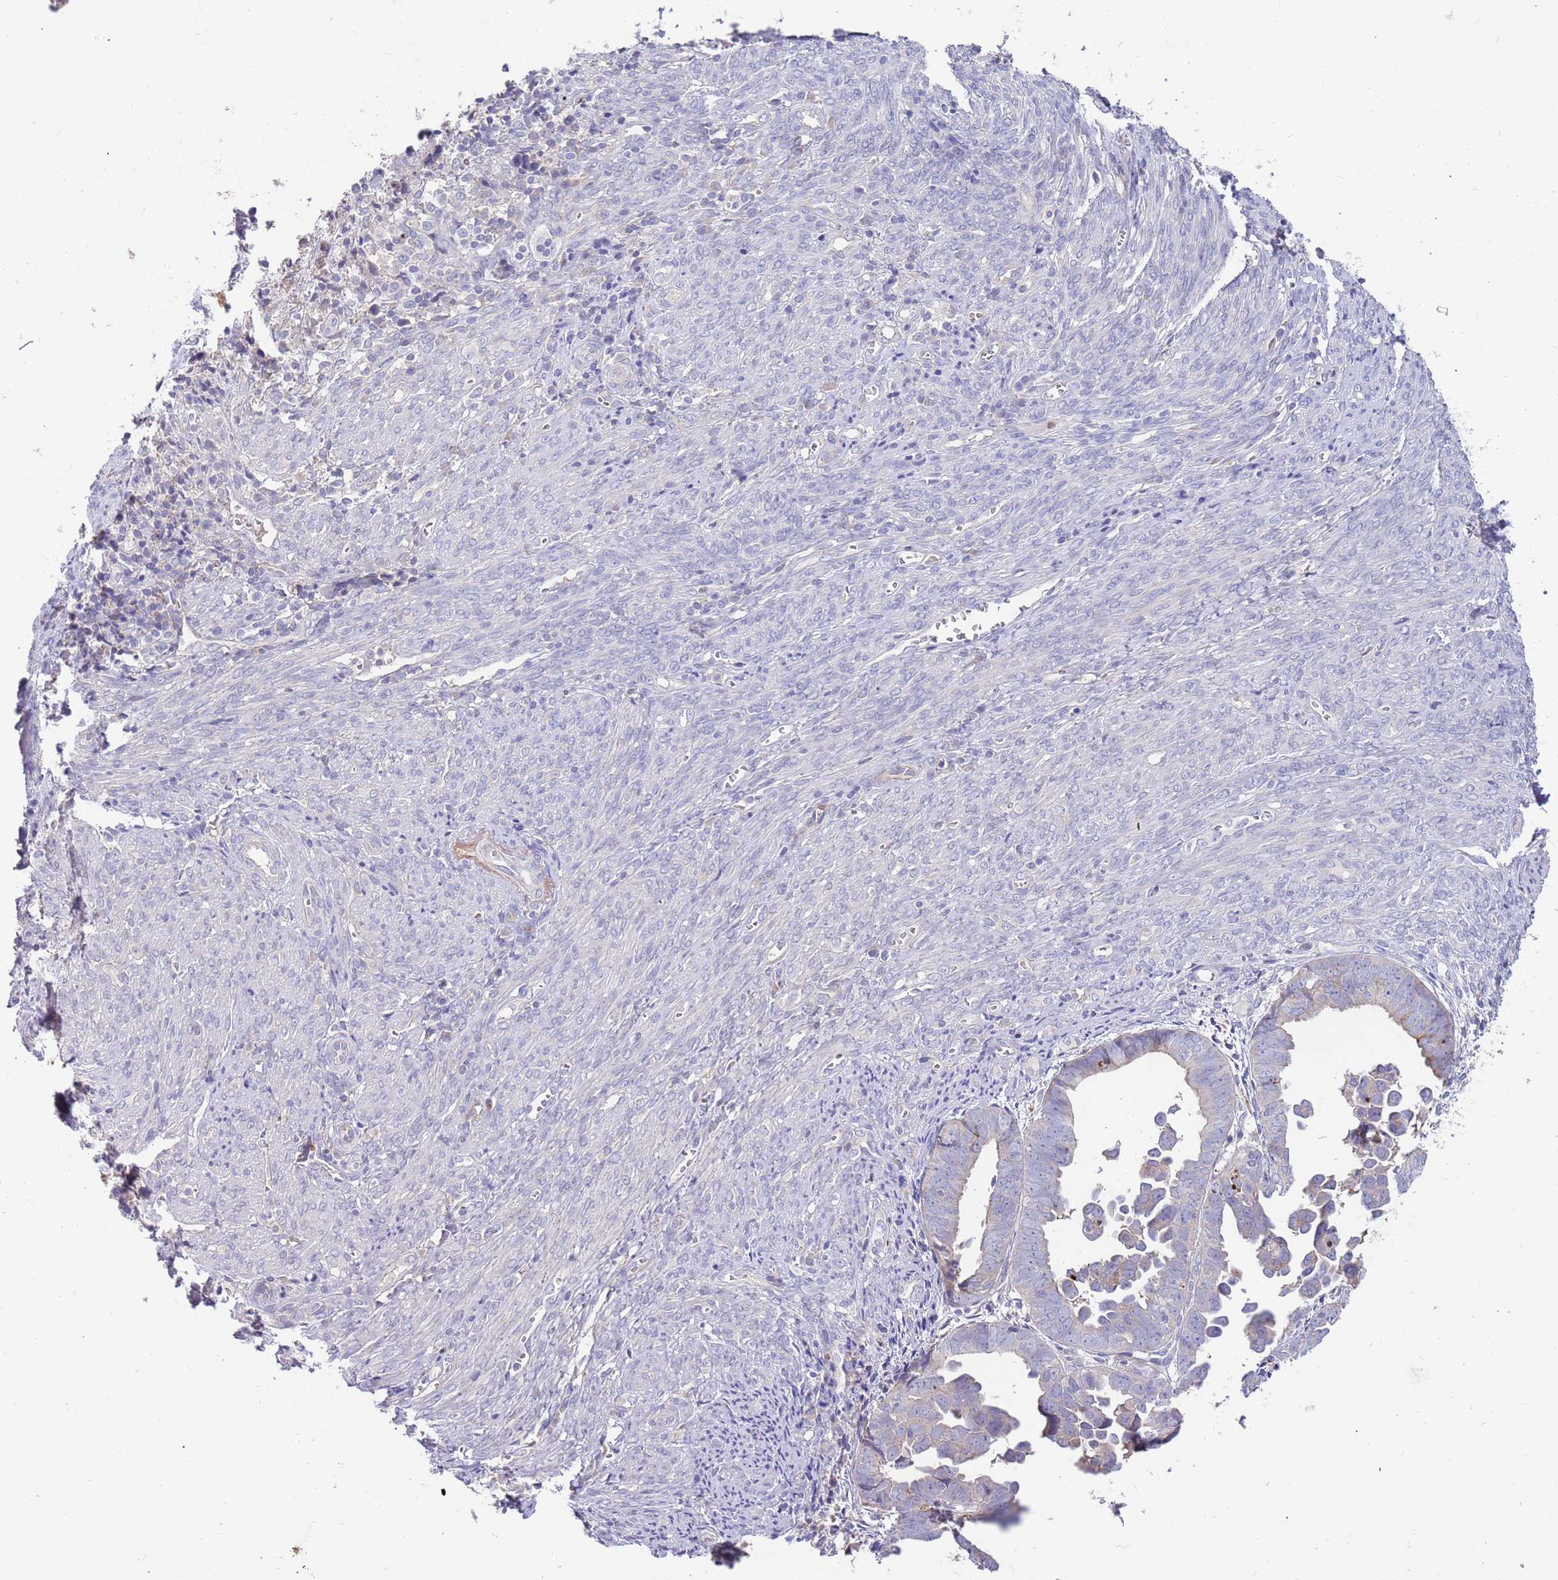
{"staining": {"intensity": "strong", "quantity": "<25%", "location": "cytoplasmic/membranous"}, "tissue": "endometrial cancer", "cell_type": "Tumor cells", "image_type": "cancer", "snomed": [{"axis": "morphology", "description": "Adenocarcinoma, NOS"}, {"axis": "topography", "description": "Endometrium"}], "caption": "Protein analysis of endometrial cancer (adenocarcinoma) tissue shows strong cytoplasmic/membranous staining in about <25% of tumor cells.", "gene": "BORCS5", "patient": {"sex": "female", "age": 75}}